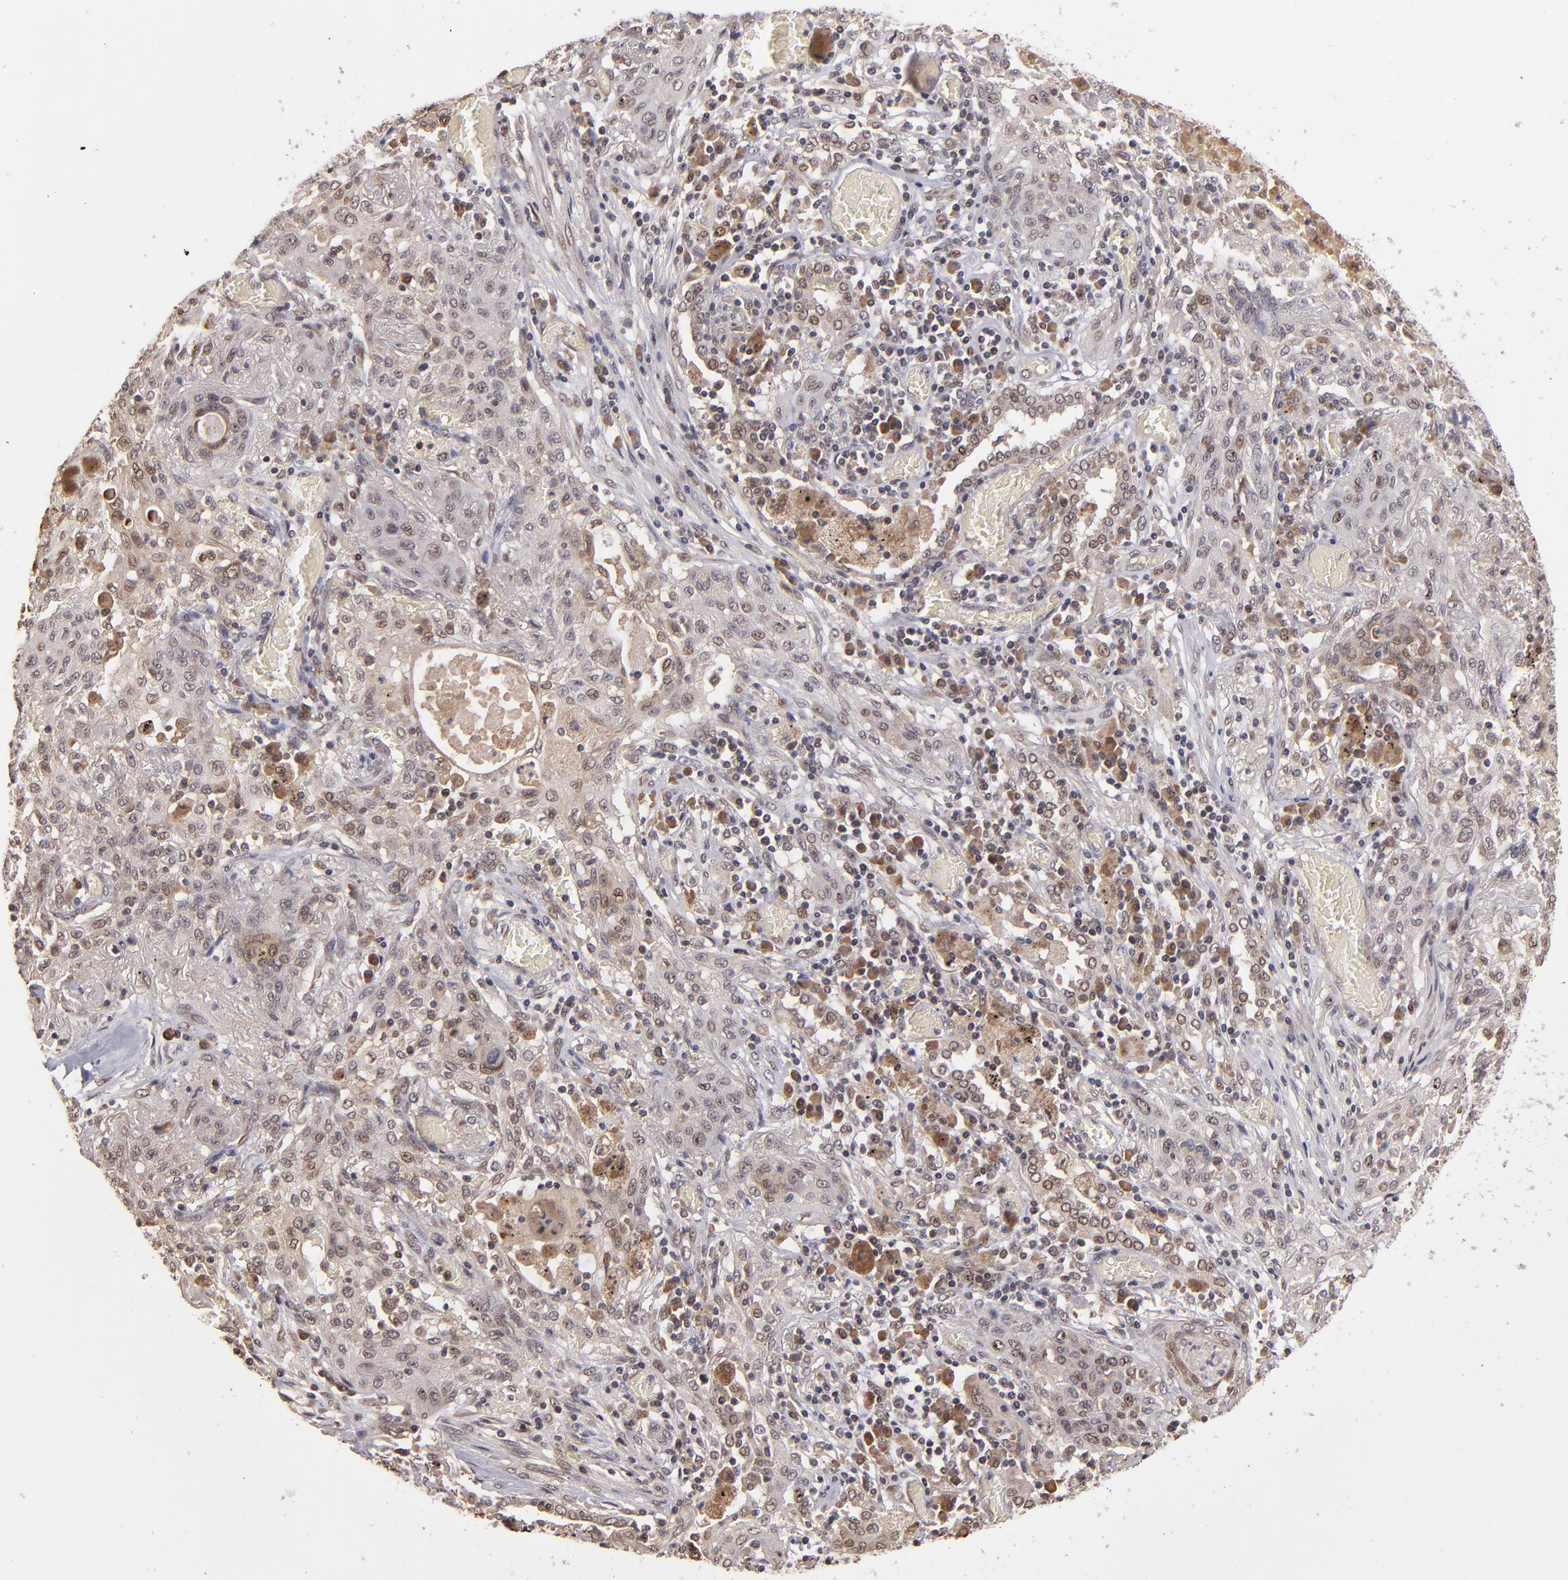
{"staining": {"intensity": "weak", "quantity": "25%-75%", "location": "nuclear"}, "tissue": "lung cancer", "cell_type": "Tumor cells", "image_type": "cancer", "snomed": [{"axis": "morphology", "description": "Squamous cell carcinoma, NOS"}, {"axis": "topography", "description": "Lung"}], "caption": "Immunohistochemistry of lung cancer (squamous cell carcinoma) demonstrates low levels of weak nuclear expression in approximately 25%-75% of tumor cells.", "gene": "ABHD12B", "patient": {"sex": "female", "age": 47}}